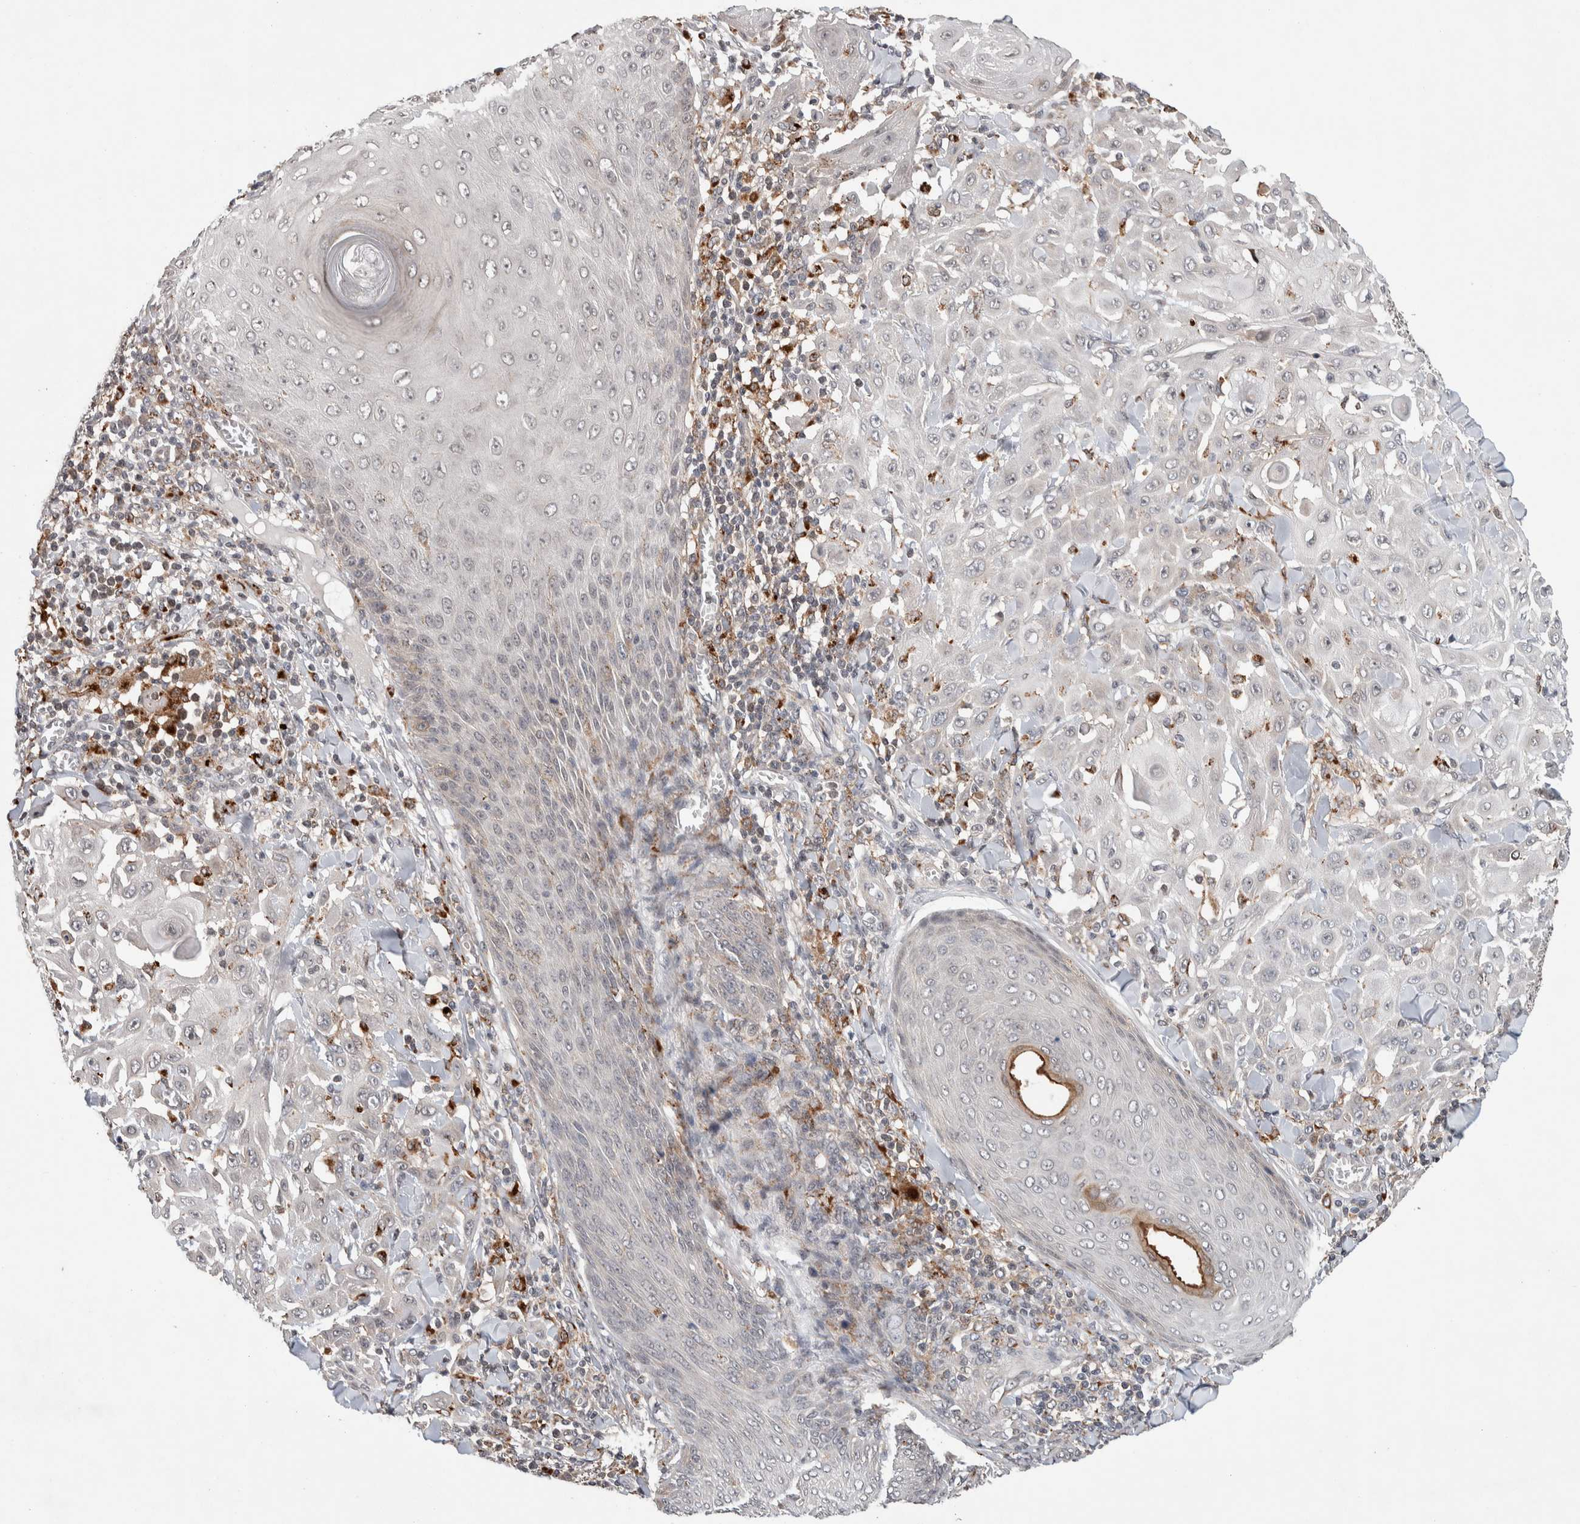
{"staining": {"intensity": "negative", "quantity": "none", "location": "none"}, "tissue": "skin cancer", "cell_type": "Tumor cells", "image_type": "cancer", "snomed": [{"axis": "morphology", "description": "Squamous cell carcinoma, NOS"}, {"axis": "topography", "description": "Skin"}], "caption": "Photomicrograph shows no protein positivity in tumor cells of skin cancer tissue.", "gene": "KCNK1", "patient": {"sex": "male", "age": 24}}